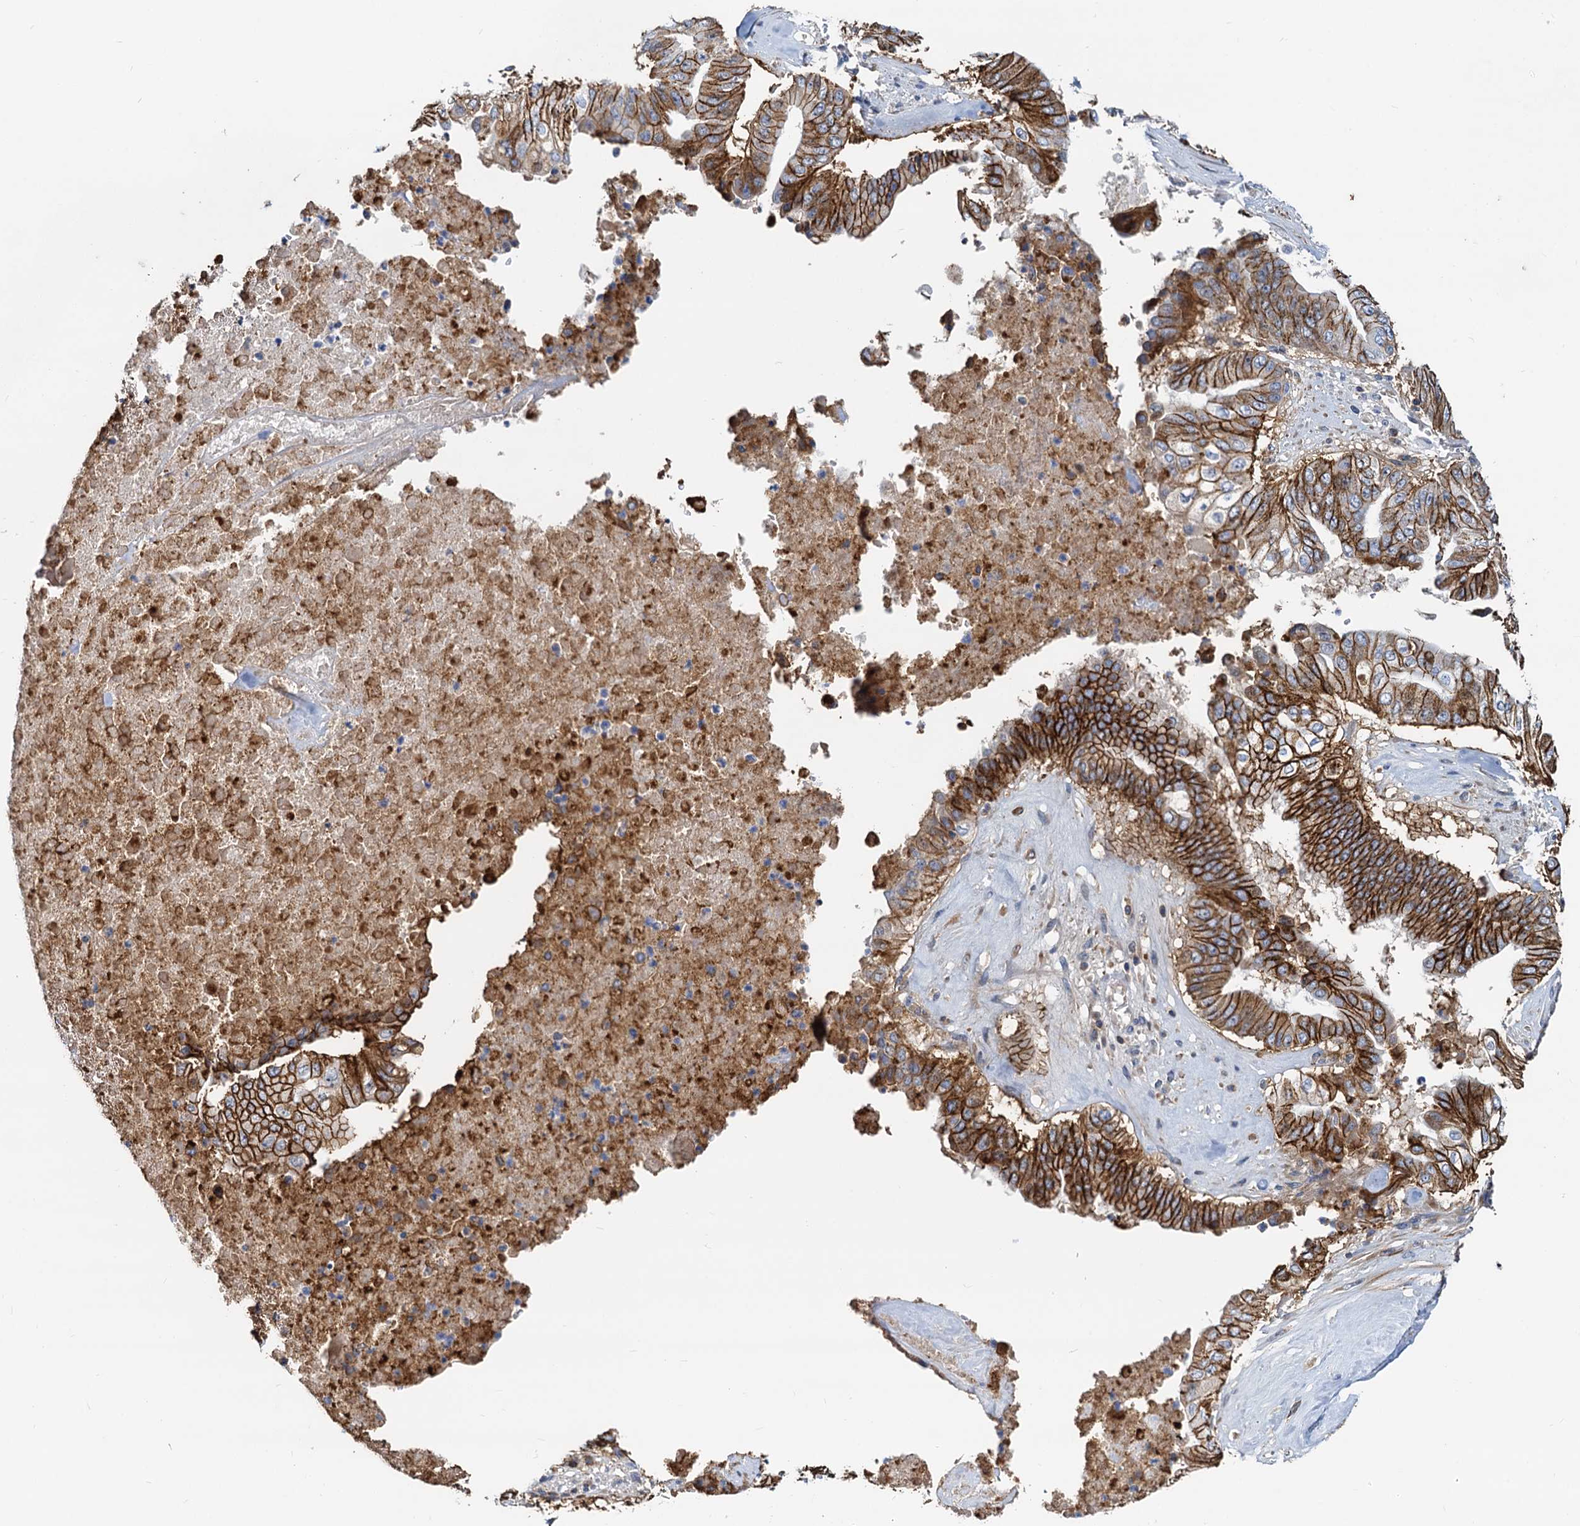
{"staining": {"intensity": "strong", "quantity": ">75%", "location": "cytoplasmic/membranous"}, "tissue": "pancreatic cancer", "cell_type": "Tumor cells", "image_type": "cancer", "snomed": [{"axis": "morphology", "description": "Adenocarcinoma, NOS"}, {"axis": "topography", "description": "Pancreas"}], "caption": "There is high levels of strong cytoplasmic/membranous staining in tumor cells of pancreatic cancer (adenocarcinoma), as demonstrated by immunohistochemical staining (brown color).", "gene": "LNX2", "patient": {"sex": "female", "age": 77}}